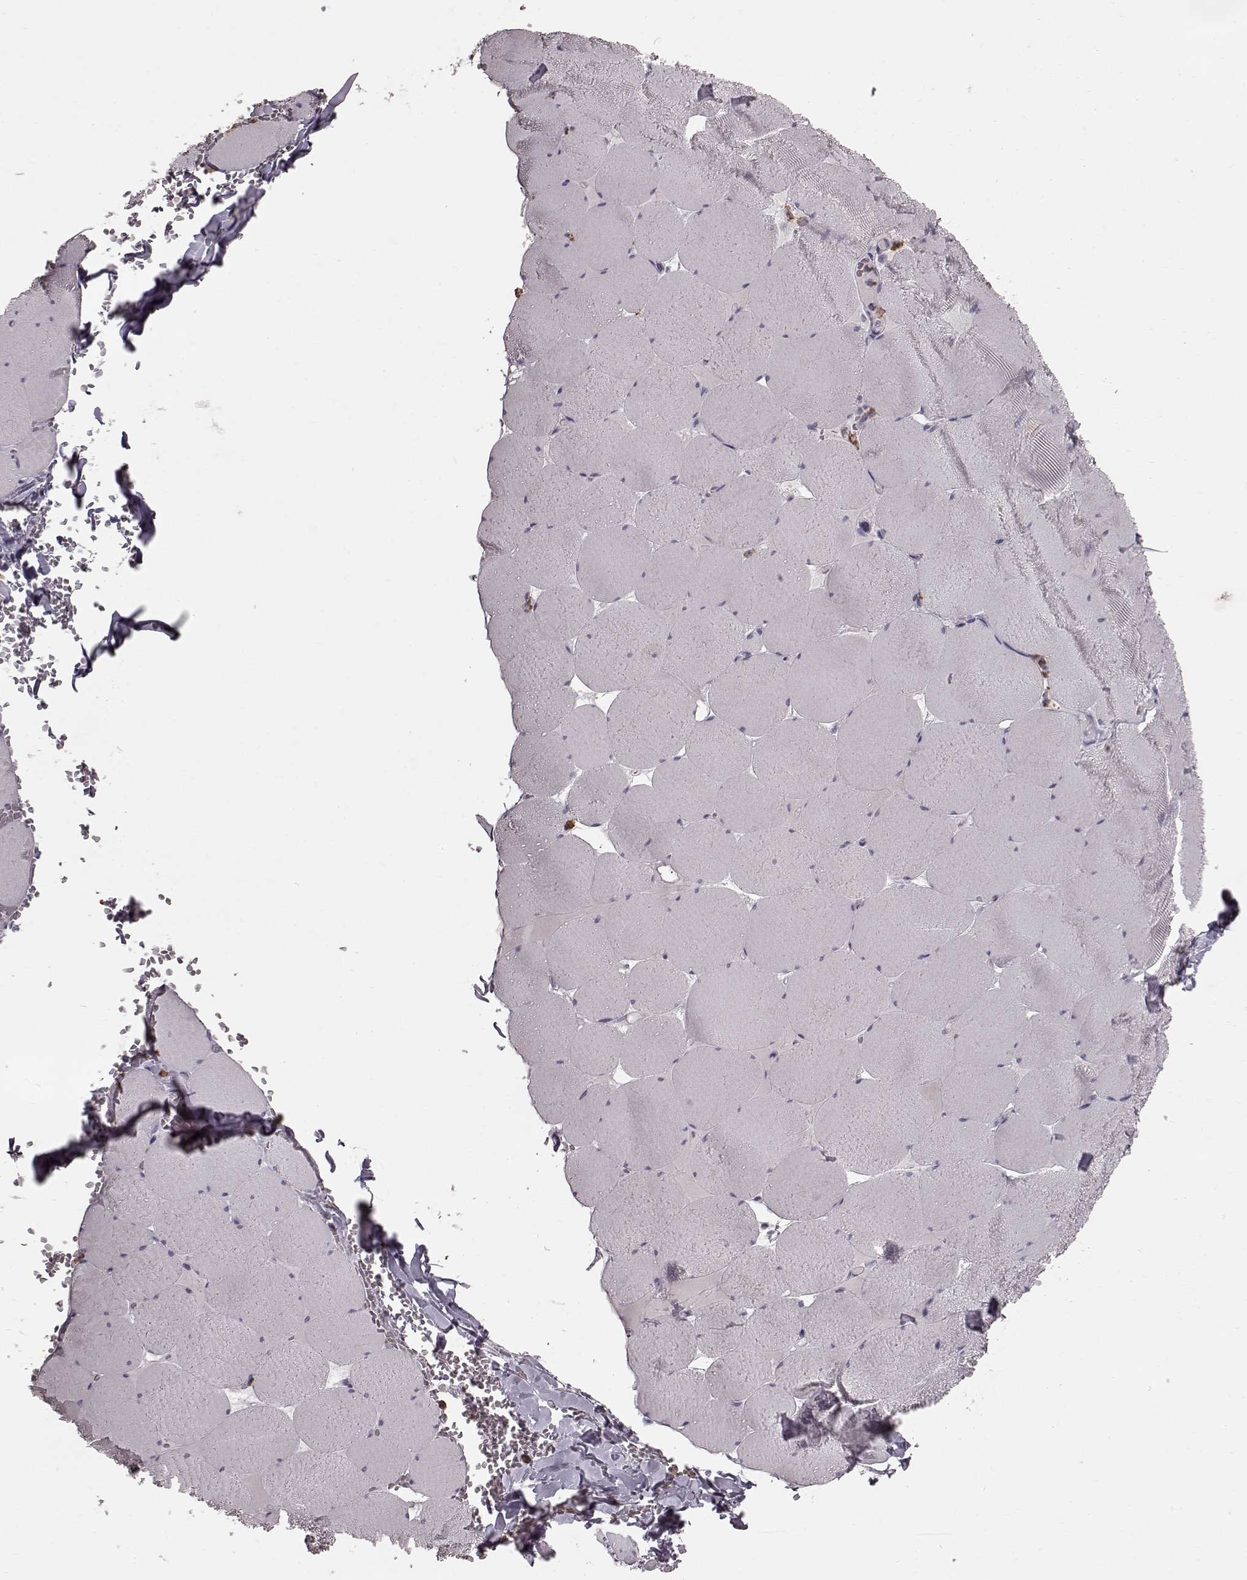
{"staining": {"intensity": "negative", "quantity": "none", "location": "none"}, "tissue": "skeletal muscle", "cell_type": "Myocytes", "image_type": "normal", "snomed": [{"axis": "morphology", "description": "Normal tissue, NOS"}, {"axis": "morphology", "description": "Malignant melanoma, Metastatic site"}, {"axis": "topography", "description": "Skeletal muscle"}], "caption": "Immunohistochemical staining of unremarkable skeletal muscle displays no significant expression in myocytes.", "gene": "FUT4", "patient": {"sex": "male", "age": 50}}